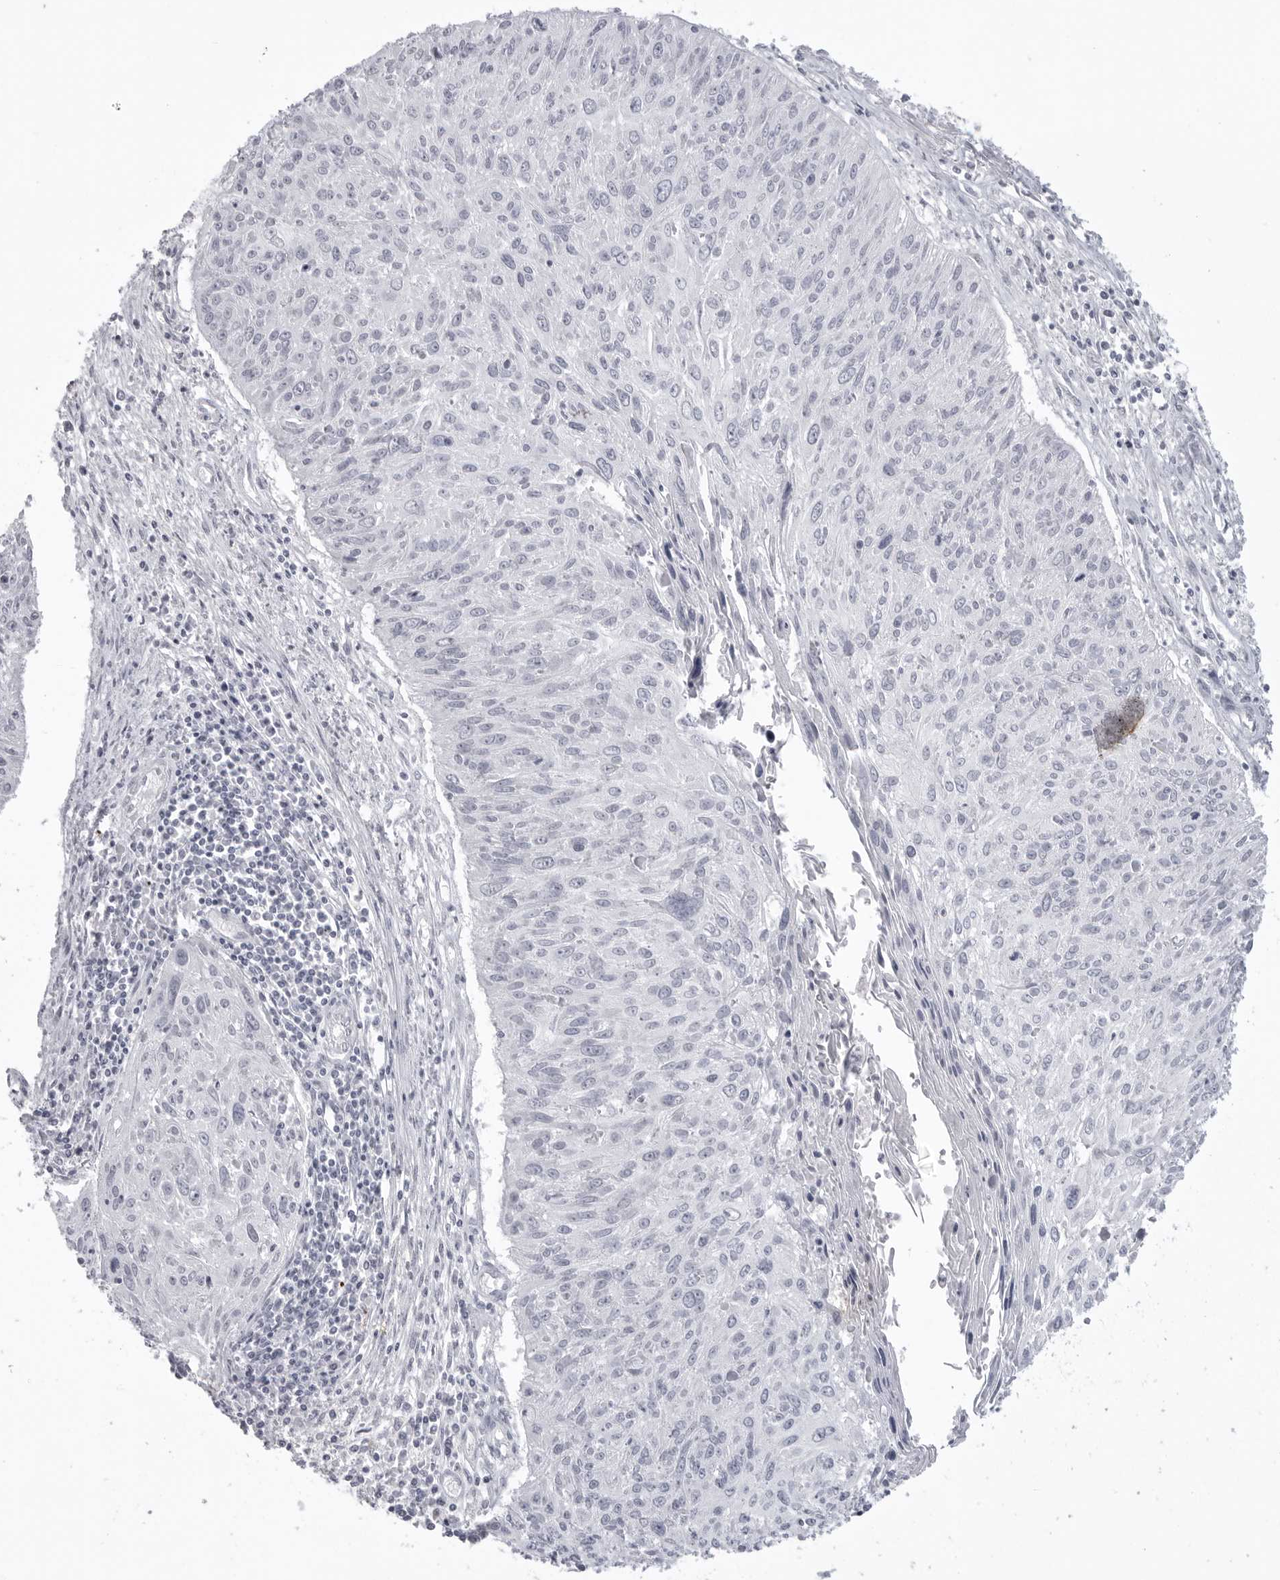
{"staining": {"intensity": "negative", "quantity": "none", "location": "none"}, "tissue": "cervical cancer", "cell_type": "Tumor cells", "image_type": "cancer", "snomed": [{"axis": "morphology", "description": "Squamous cell carcinoma, NOS"}, {"axis": "topography", "description": "Cervix"}], "caption": "The image exhibits no staining of tumor cells in cervical cancer (squamous cell carcinoma).", "gene": "TCTN3", "patient": {"sex": "female", "age": 51}}